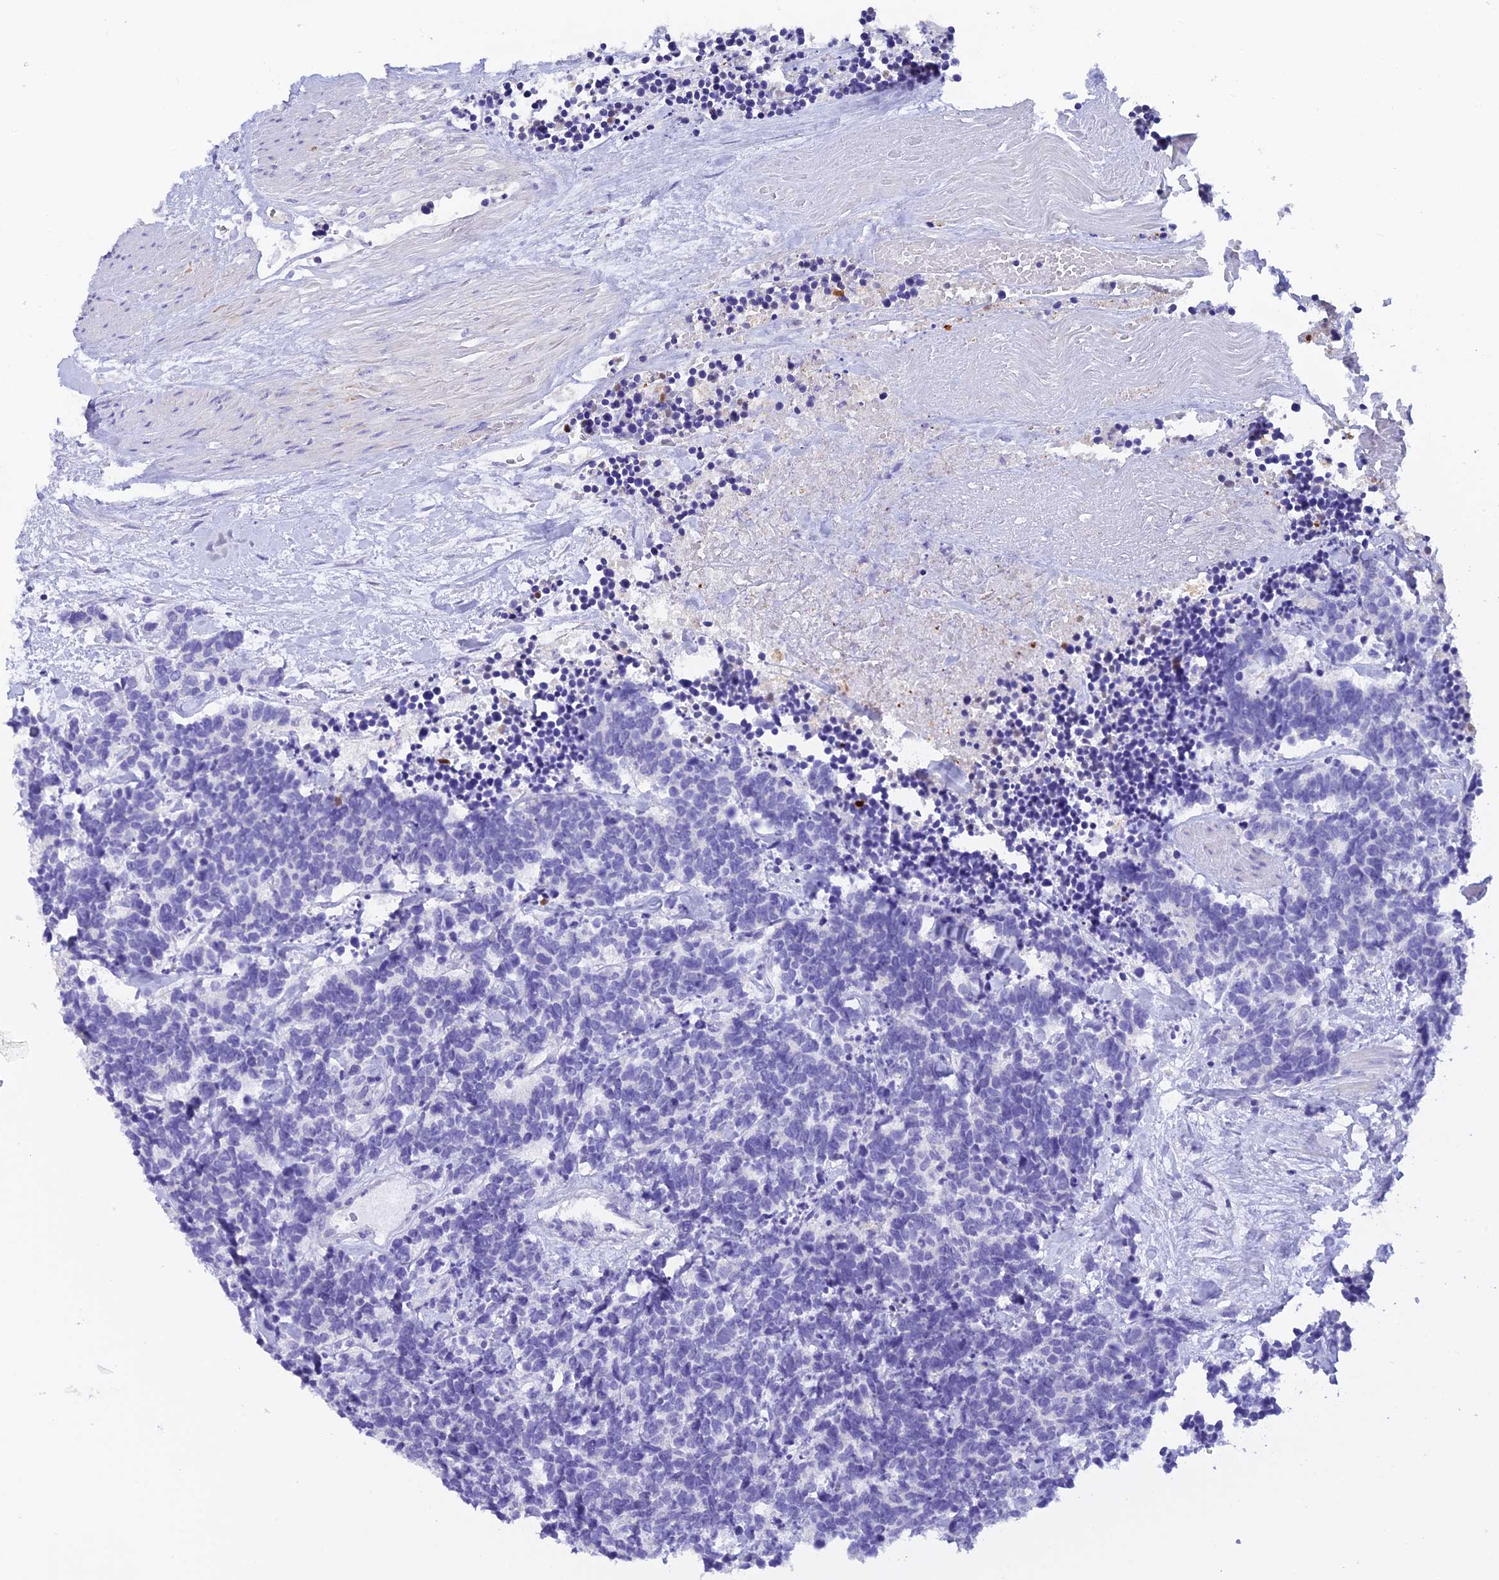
{"staining": {"intensity": "negative", "quantity": "none", "location": "none"}, "tissue": "carcinoid", "cell_type": "Tumor cells", "image_type": "cancer", "snomed": [{"axis": "morphology", "description": "Carcinoma, NOS"}, {"axis": "morphology", "description": "Carcinoid, malignant, NOS"}, {"axis": "topography", "description": "Urinary bladder"}], "caption": "Micrograph shows no protein staining in tumor cells of carcinoid tissue.", "gene": "C12orf29", "patient": {"sex": "male", "age": 57}}